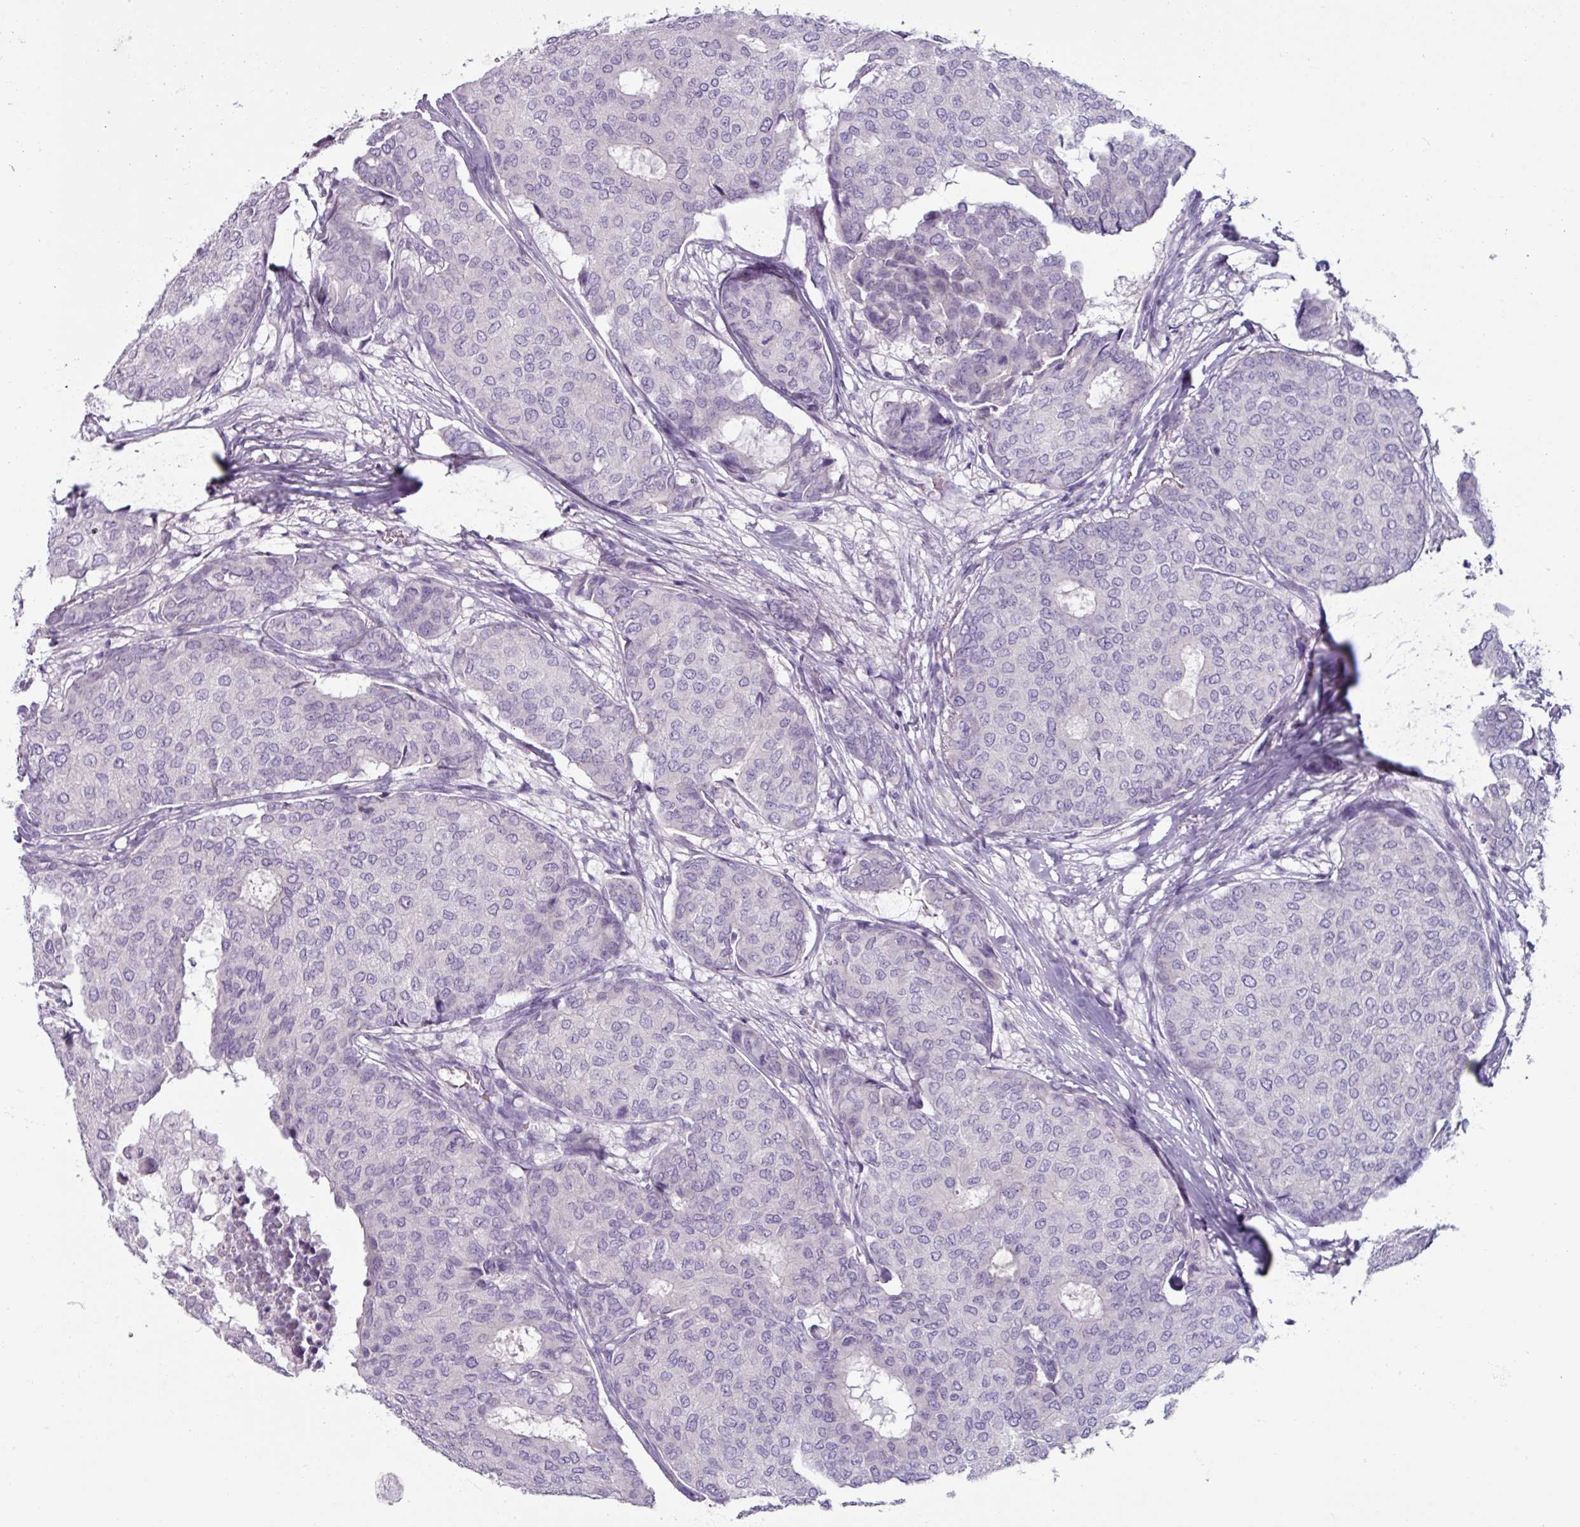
{"staining": {"intensity": "negative", "quantity": "none", "location": "none"}, "tissue": "breast cancer", "cell_type": "Tumor cells", "image_type": "cancer", "snomed": [{"axis": "morphology", "description": "Duct carcinoma"}, {"axis": "topography", "description": "Breast"}], "caption": "The IHC photomicrograph has no significant staining in tumor cells of breast infiltrating ductal carcinoma tissue. (Brightfield microscopy of DAB (3,3'-diaminobenzidine) IHC at high magnification).", "gene": "SMIM11", "patient": {"sex": "female", "age": 75}}